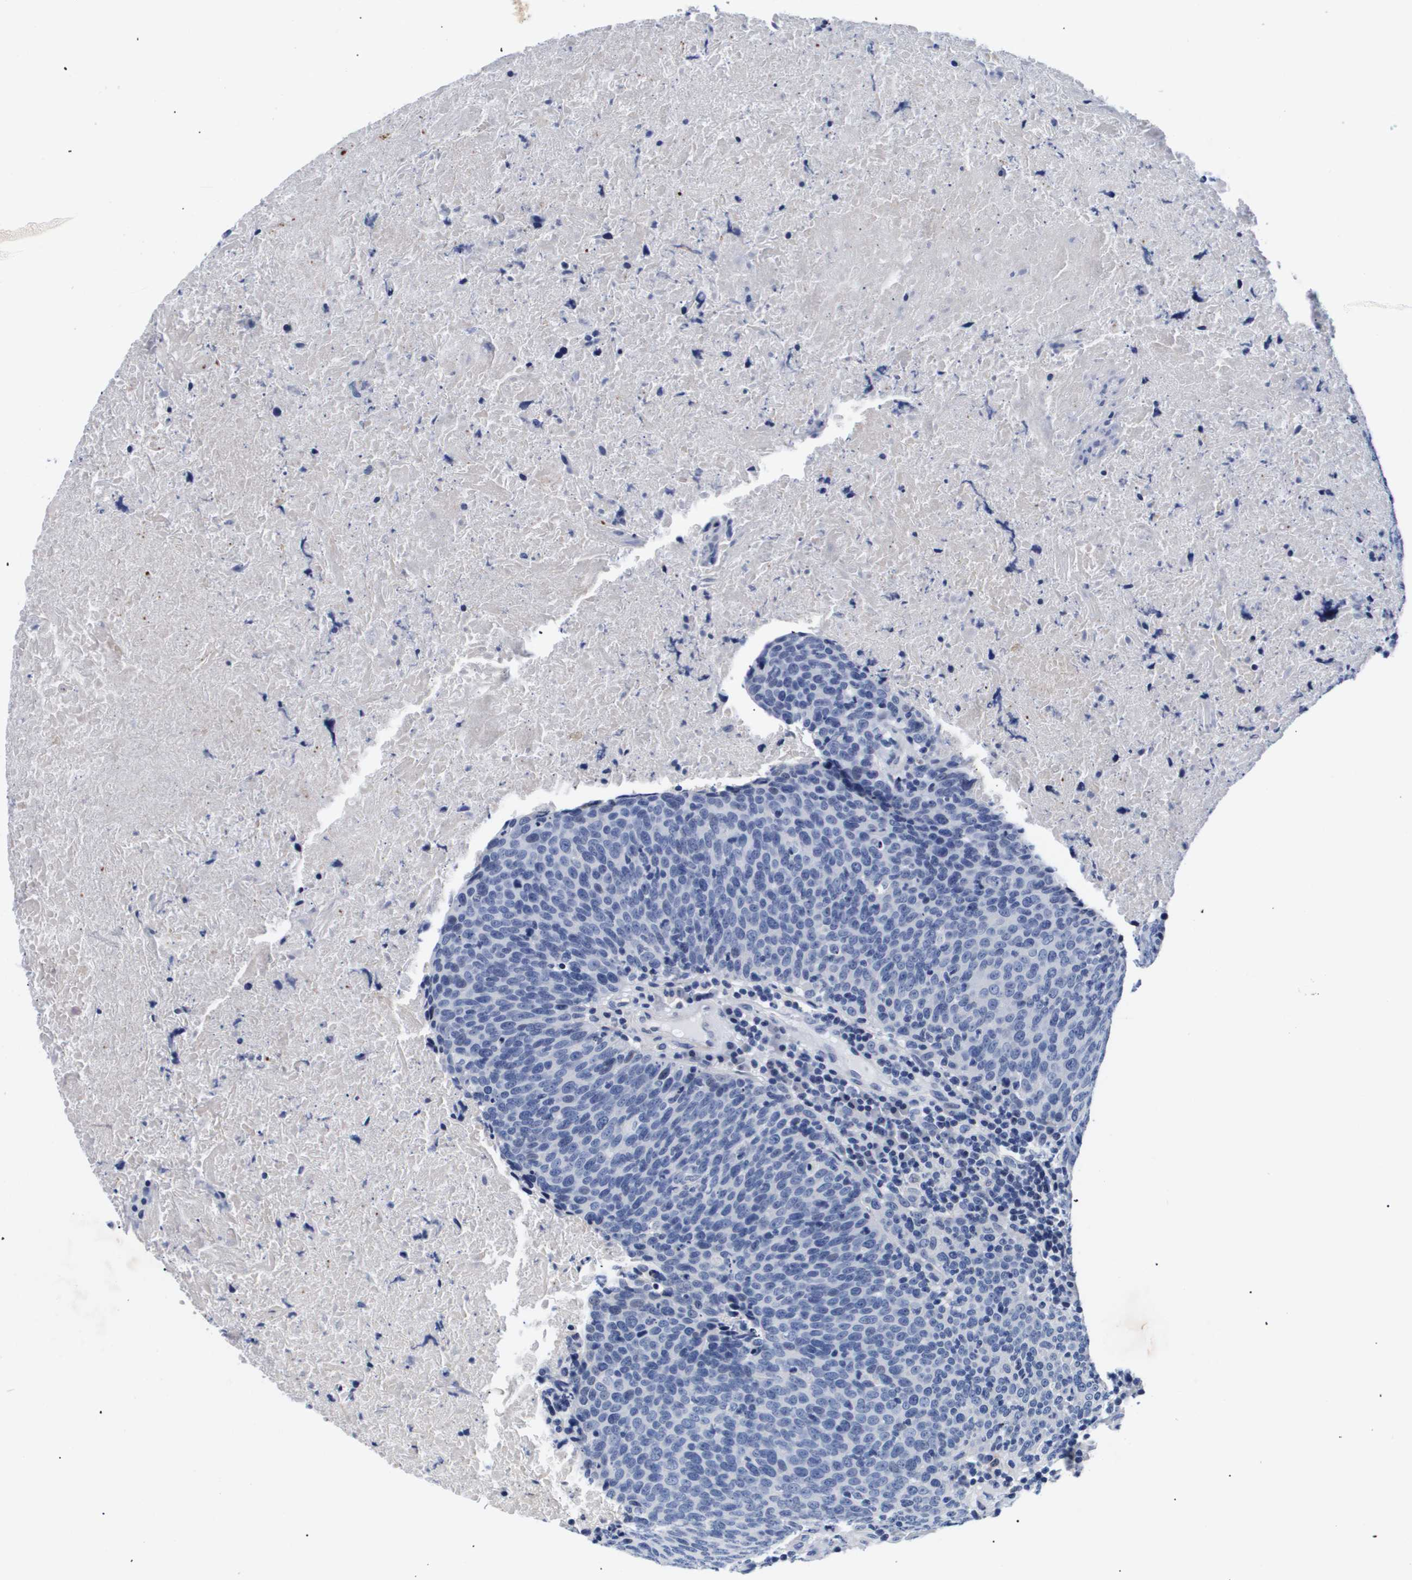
{"staining": {"intensity": "negative", "quantity": "none", "location": "none"}, "tissue": "head and neck cancer", "cell_type": "Tumor cells", "image_type": "cancer", "snomed": [{"axis": "morphology", "description": "Squamous cell carcinoma, NOS"}, {"axis": "morphology", "description": "Squamous cell carcinoma, metastatic, NOS"}, {"axis": "topography", "description": "Lymph node"}, {"axis": "topography", "description": "Head-Neck"}], "caption": "Micrograph shows no protein positivity in tumor cells of squamous cell carcinoma (head and neck) tissue.", "gene": "SHD", "patient": {"sex": "male", "age": 62}}